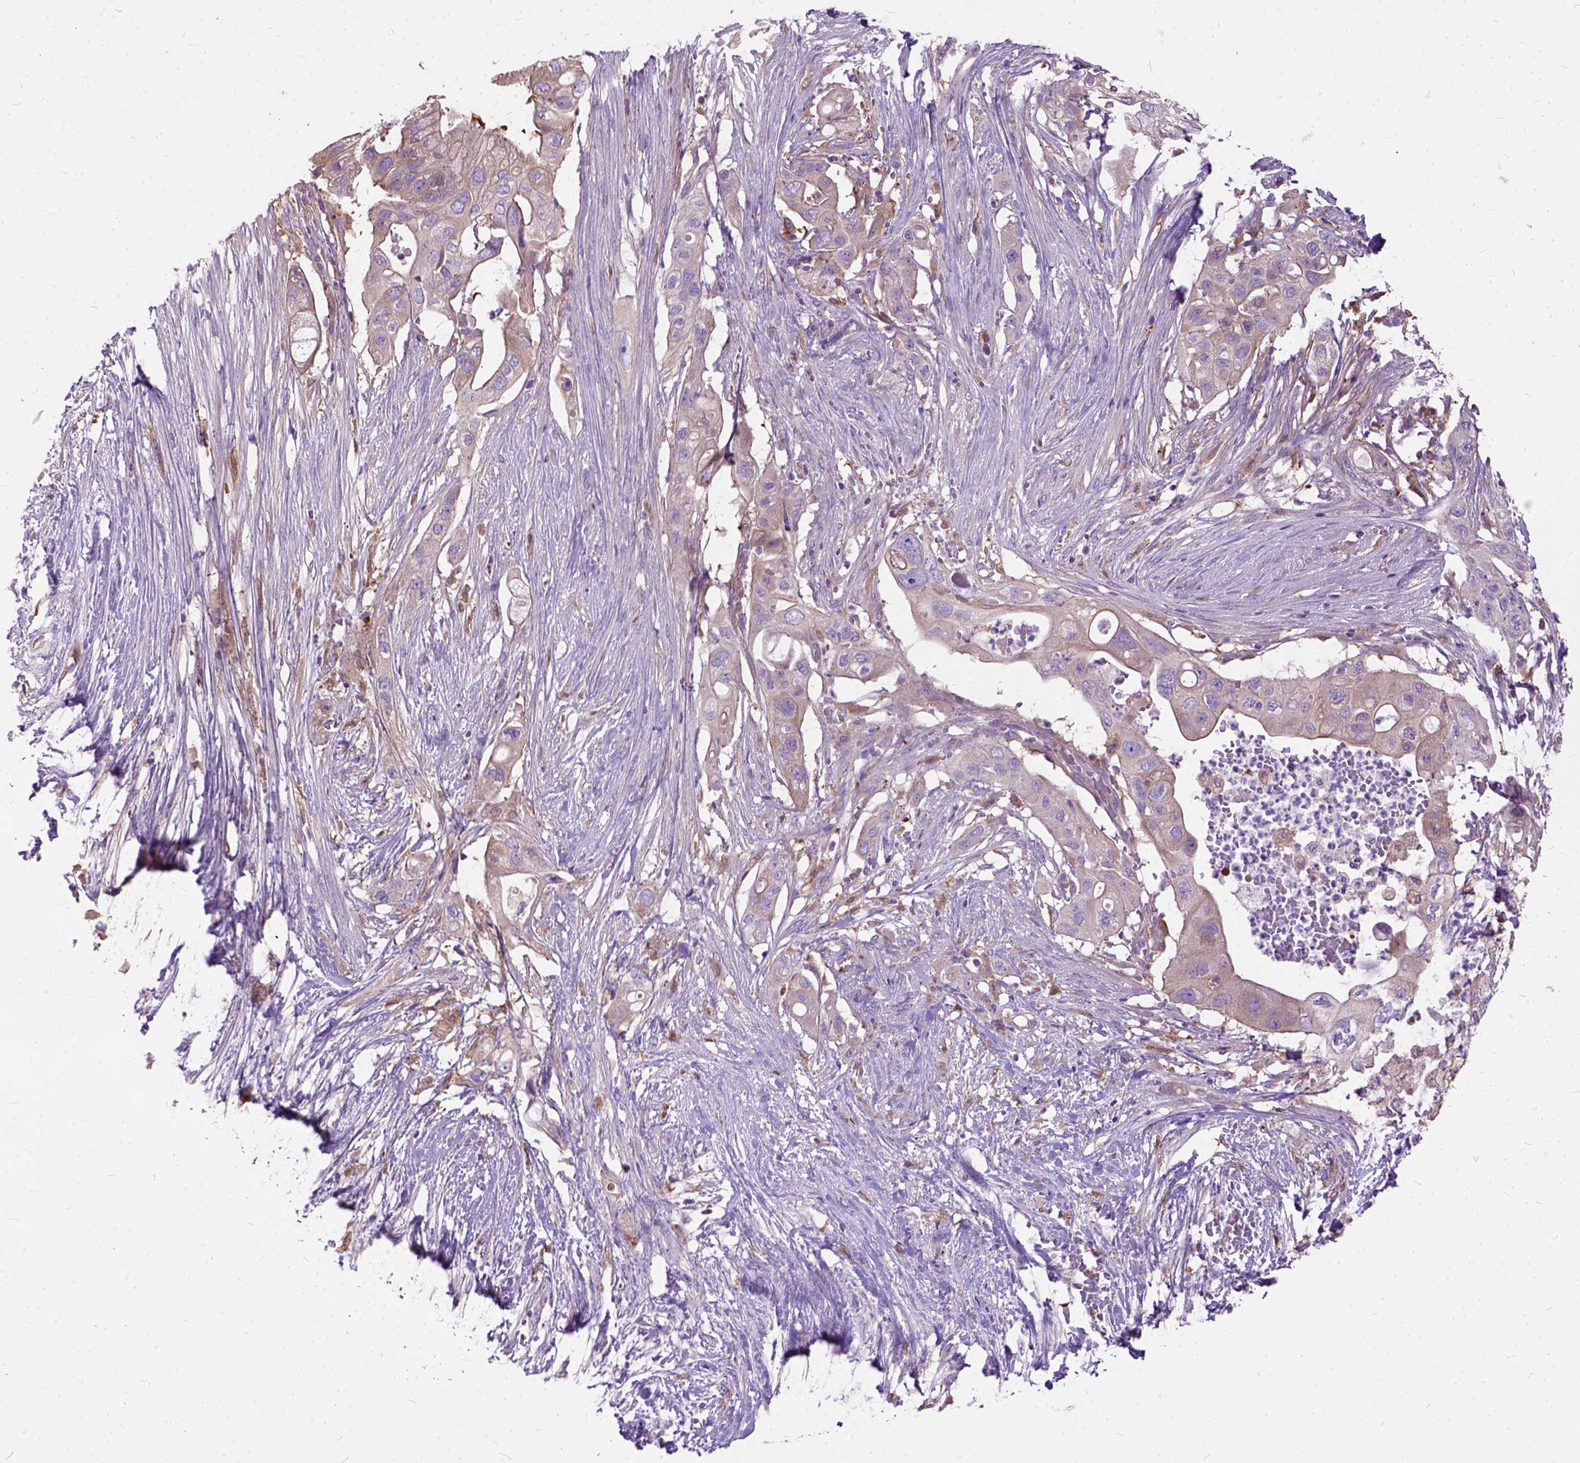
{"staining": {"intensity": "weak", "quantity": ">75%", "location": "cytoplasmic/membranous"}, "tissue": "pancreatic cancer", "cell_type": "Tumor cells", "image_type": "cancer", "snomed": [{"axis": "morphology", "description": "Adenocarcinoma, NOS"}, {"axis": "topography", "description": "Pancreas"}], "caption": "Protein expression by IHC reveals weak cytoplasmic/membranous positivity in about >75% of tumor cells in pancreatic cancer (adenocarcinoma).", "gene": "SEMA4F", "patient": {"sex": "female", "age": 72}}